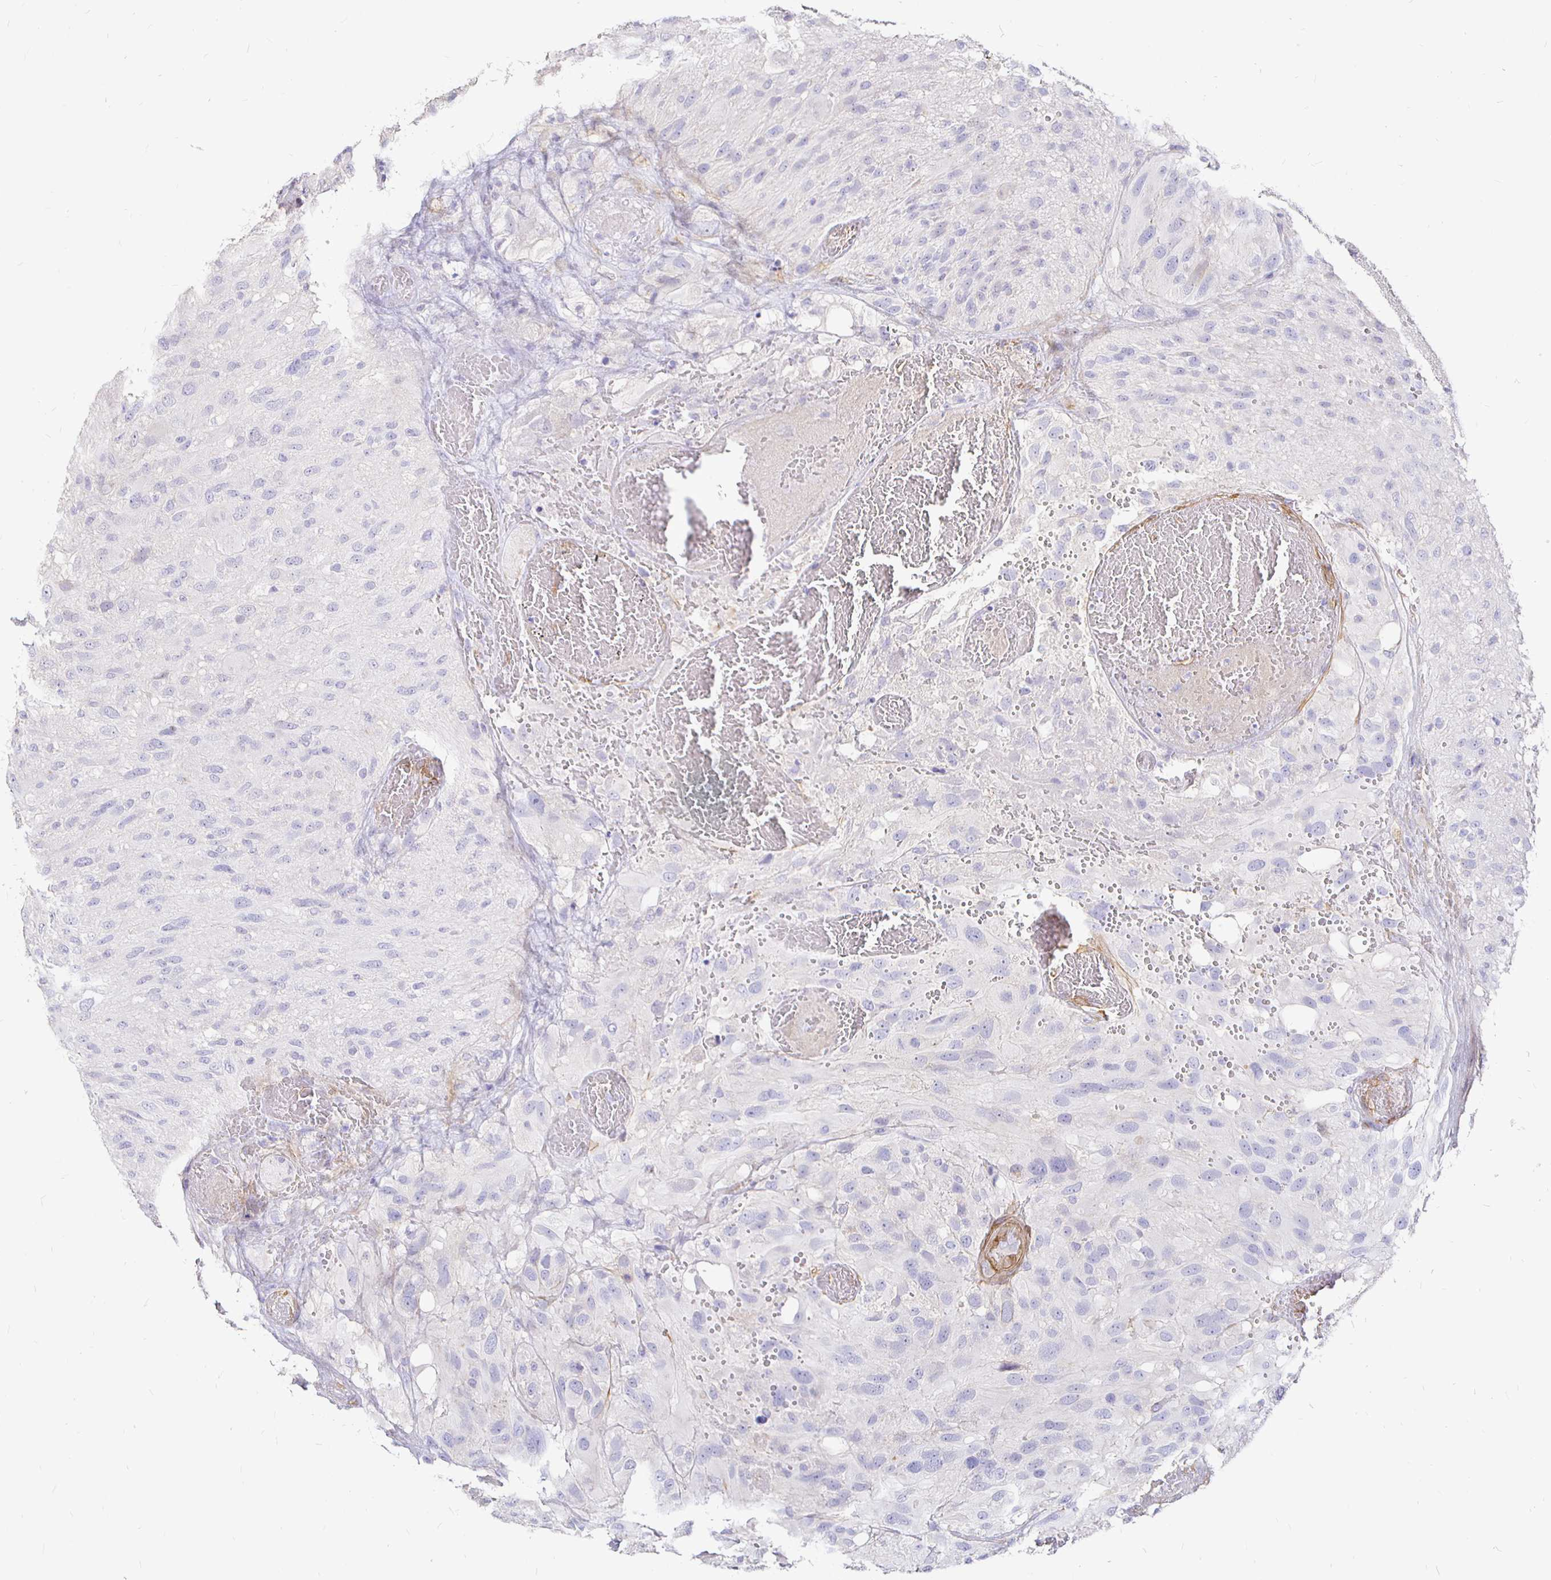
{"staining": {"intensity": "negative", "quantity": "none", "location": "none"}, "tissue": "glioma", "cell_type": "Tumor cells", "image_type": "cancer", "snomed": [{"axis": "morphology", "description": "Glioma, malignant, High grade"}, {"axis": "topography", "description": "Brain"}], "caption": "Immunohistochemistry photomicrograph of glioma stained for a protein (brown), which shows no expression in tumor cells. (DAB (3,3'-diaminobenzidine) immunohistochemistry (IHC), high magnification).", "gene": "PALM2AKAP2", "patient": {"sex": "male", "age": 53}}